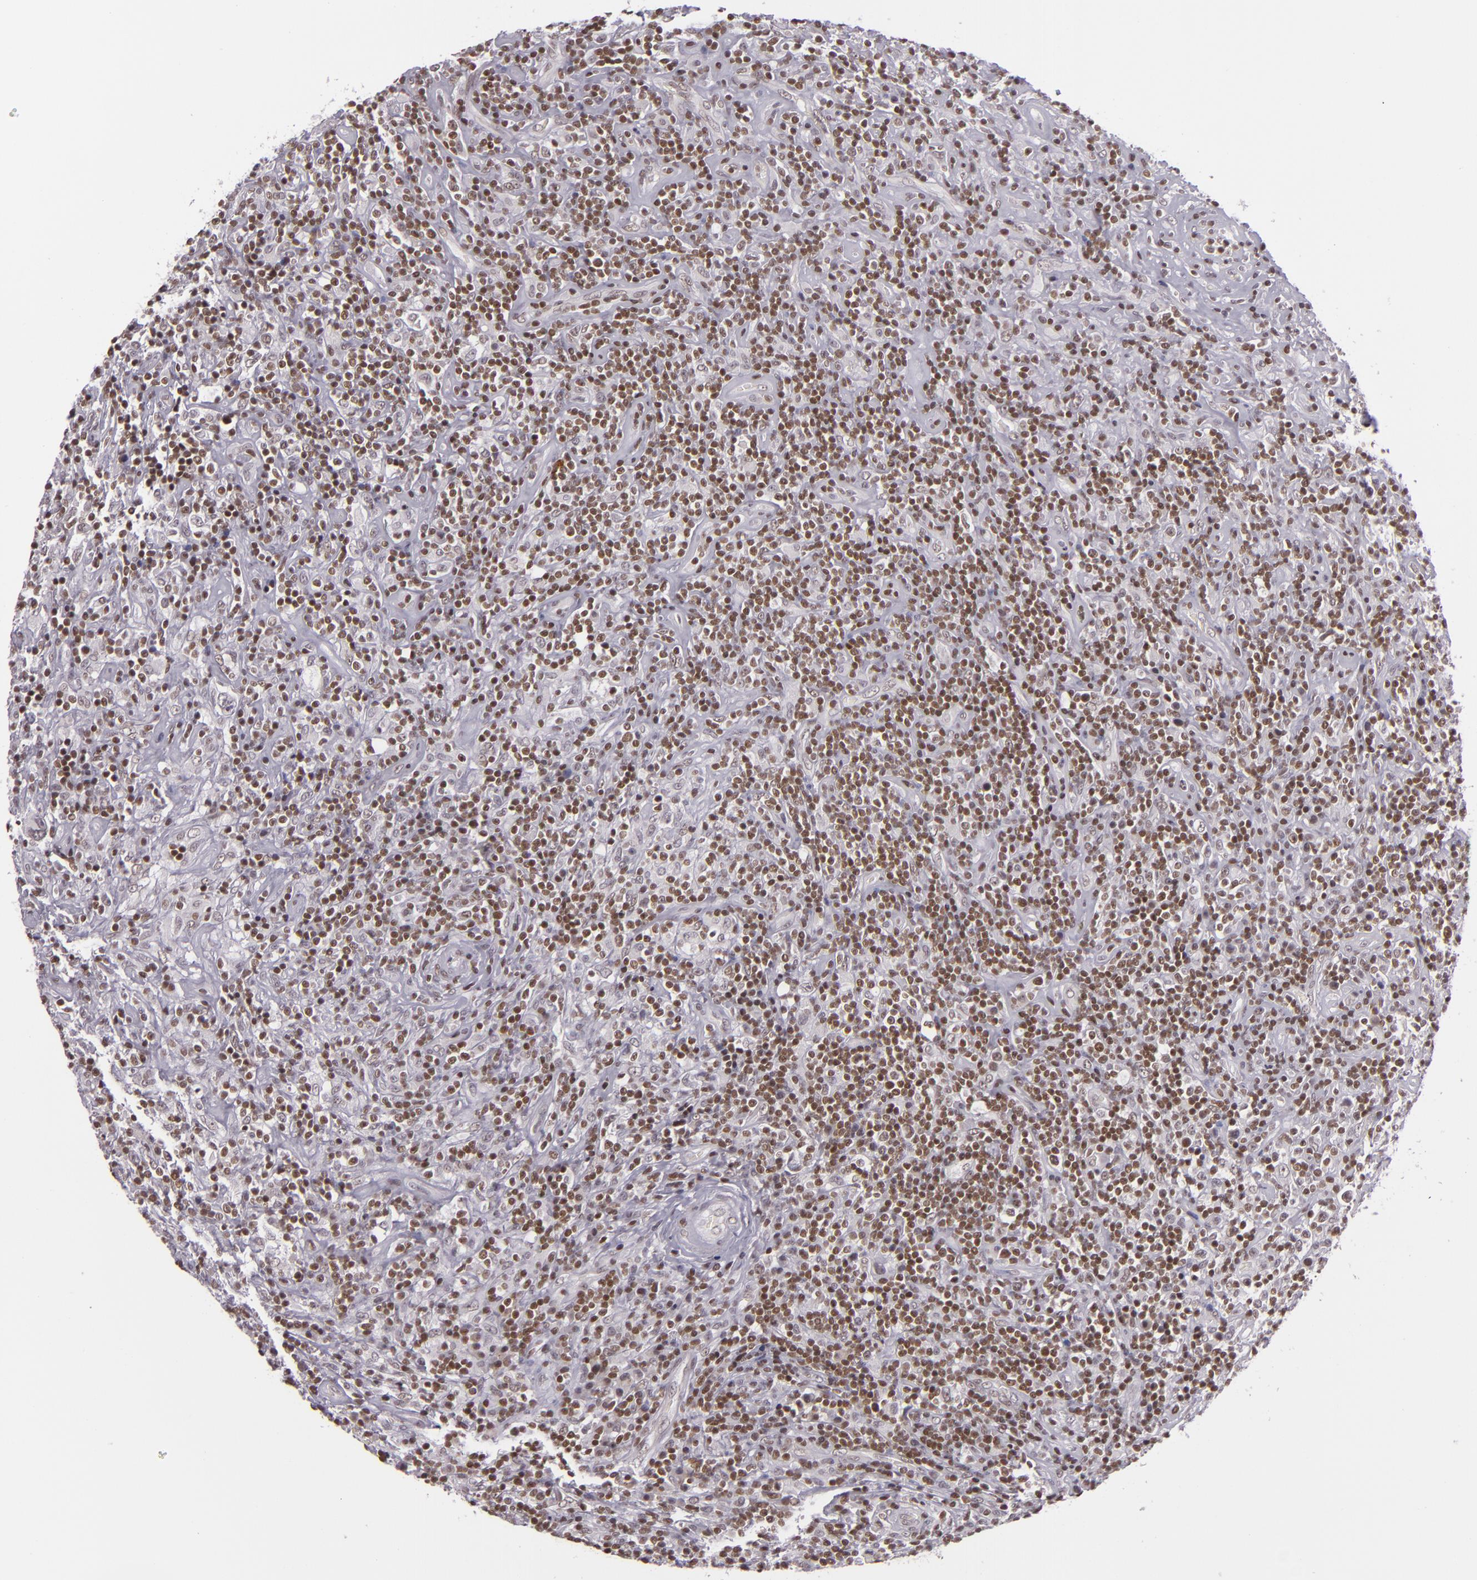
{"staining": {"intensity": "weak", "quantity": ">75%", "location": "nuclear"}, "tissue": "lymphoma", "cell_type": "Tumor cells", "image_type": "cancer", "snomed": [{"axis": "morphology", "description": "Hodgkin's disease, NOS"}, {"axis": "topography", "description": "Lymph node"}], "caption": "Immunohistochemistry (IHC) histopathology image of Hodgkin's disease stained for a protein (brown), which reveals low levels of weak nuclear positivity in approximately >75% of tumor cells.", "gene": "ZFX", "patient": {"sex": "male", "age": 46}}